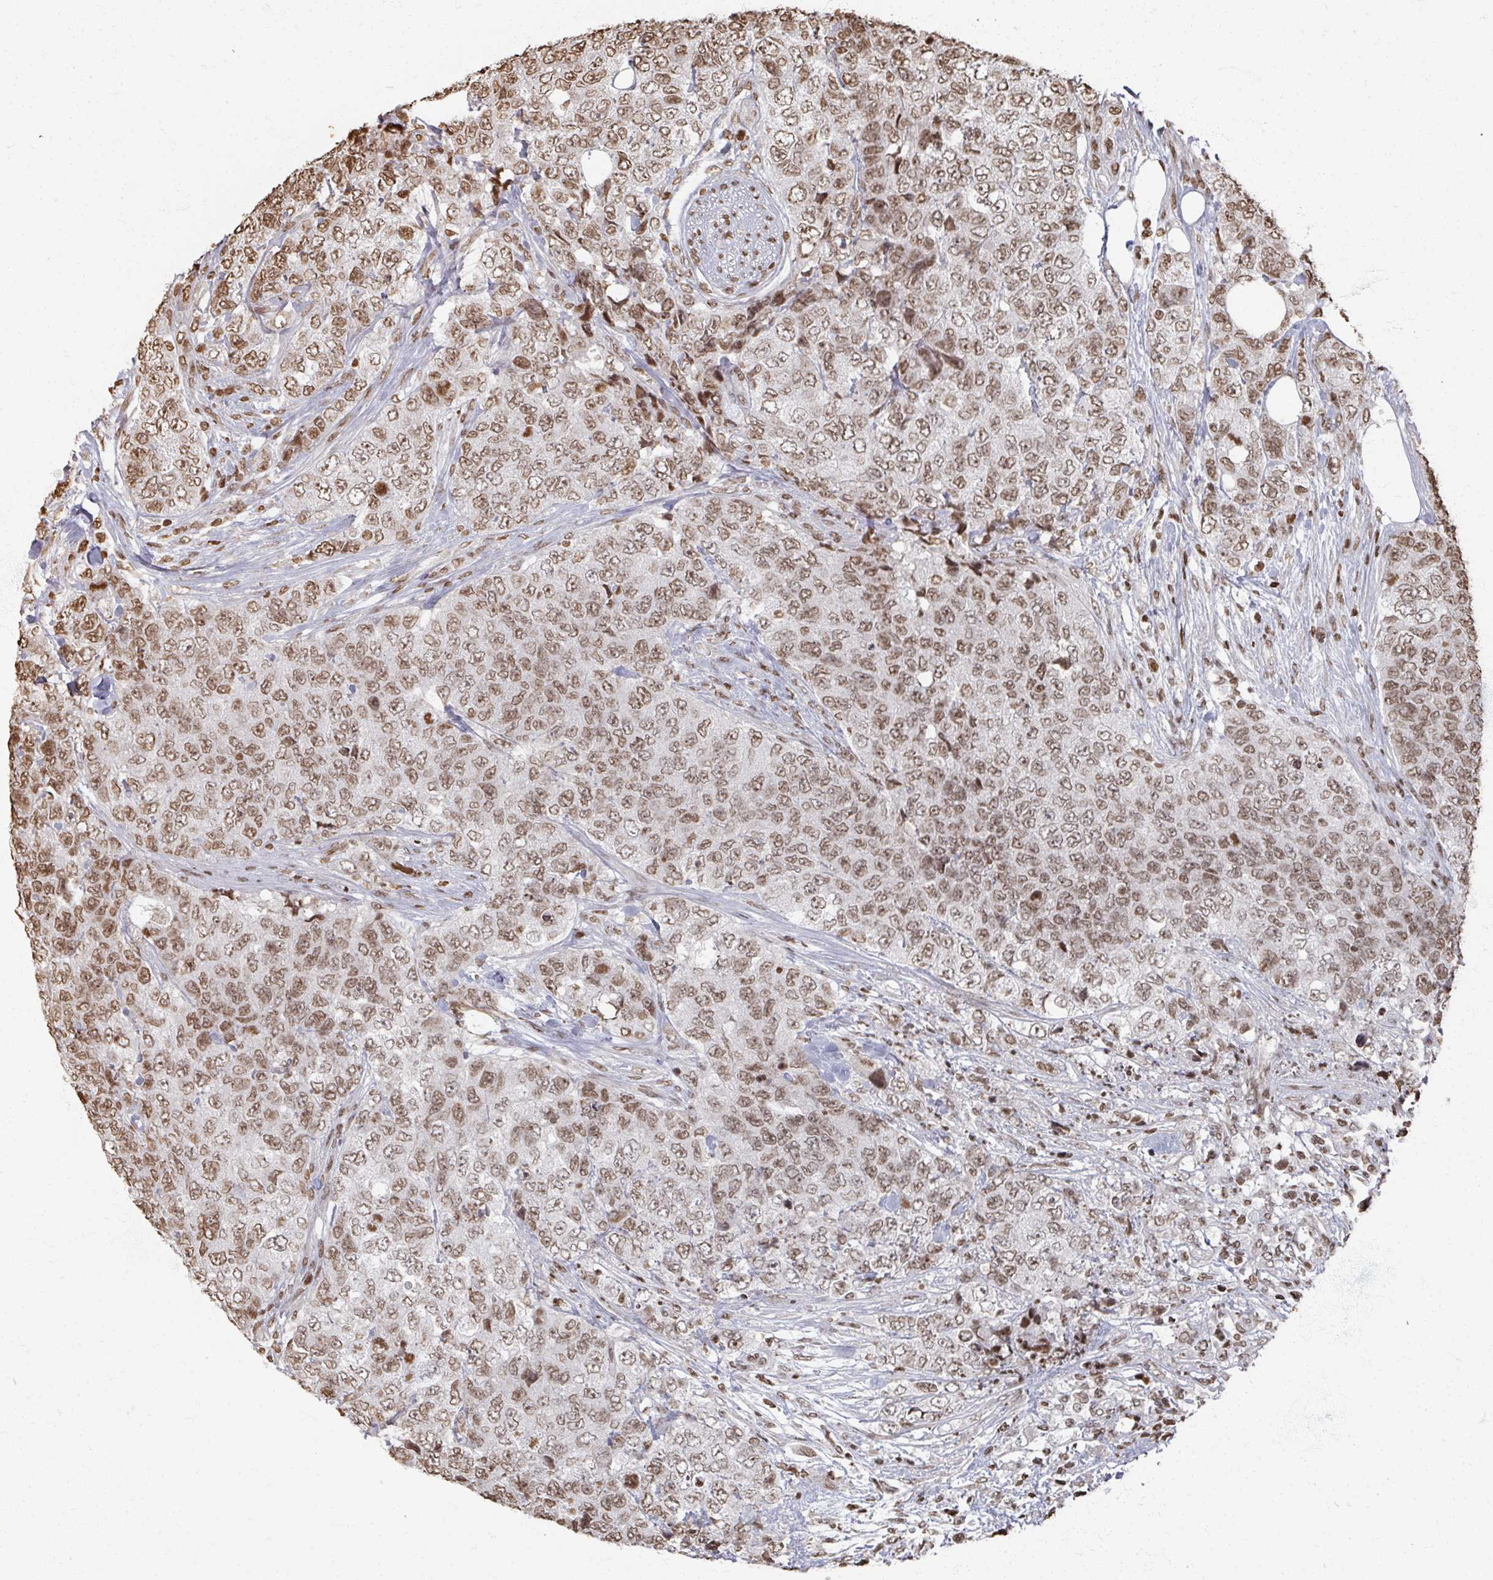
{"staining": {"intensity": "moderate", "quantity": ">75%", "location": "nuclear"}, "tissue": "urothelial cancer", "cell_type": "Tumor cells", "image_type": "cancer", "snomed": [{"axis": "morphology", "description": "Urothelial carcinoma, High grade"}, {"axis": "topography", "description": "Urinary bladder"}], "caption": "Protein expression analysis of human high-grade urothelial carcinoma reveals moderate nuclear staining in approximately >75% of tumor cells. Immunohistochemistry stains the protein in brown and the nuclei are stained blue.", "gene": "DCUN1D5", "patient": {"sex": "female", "age": 78}}